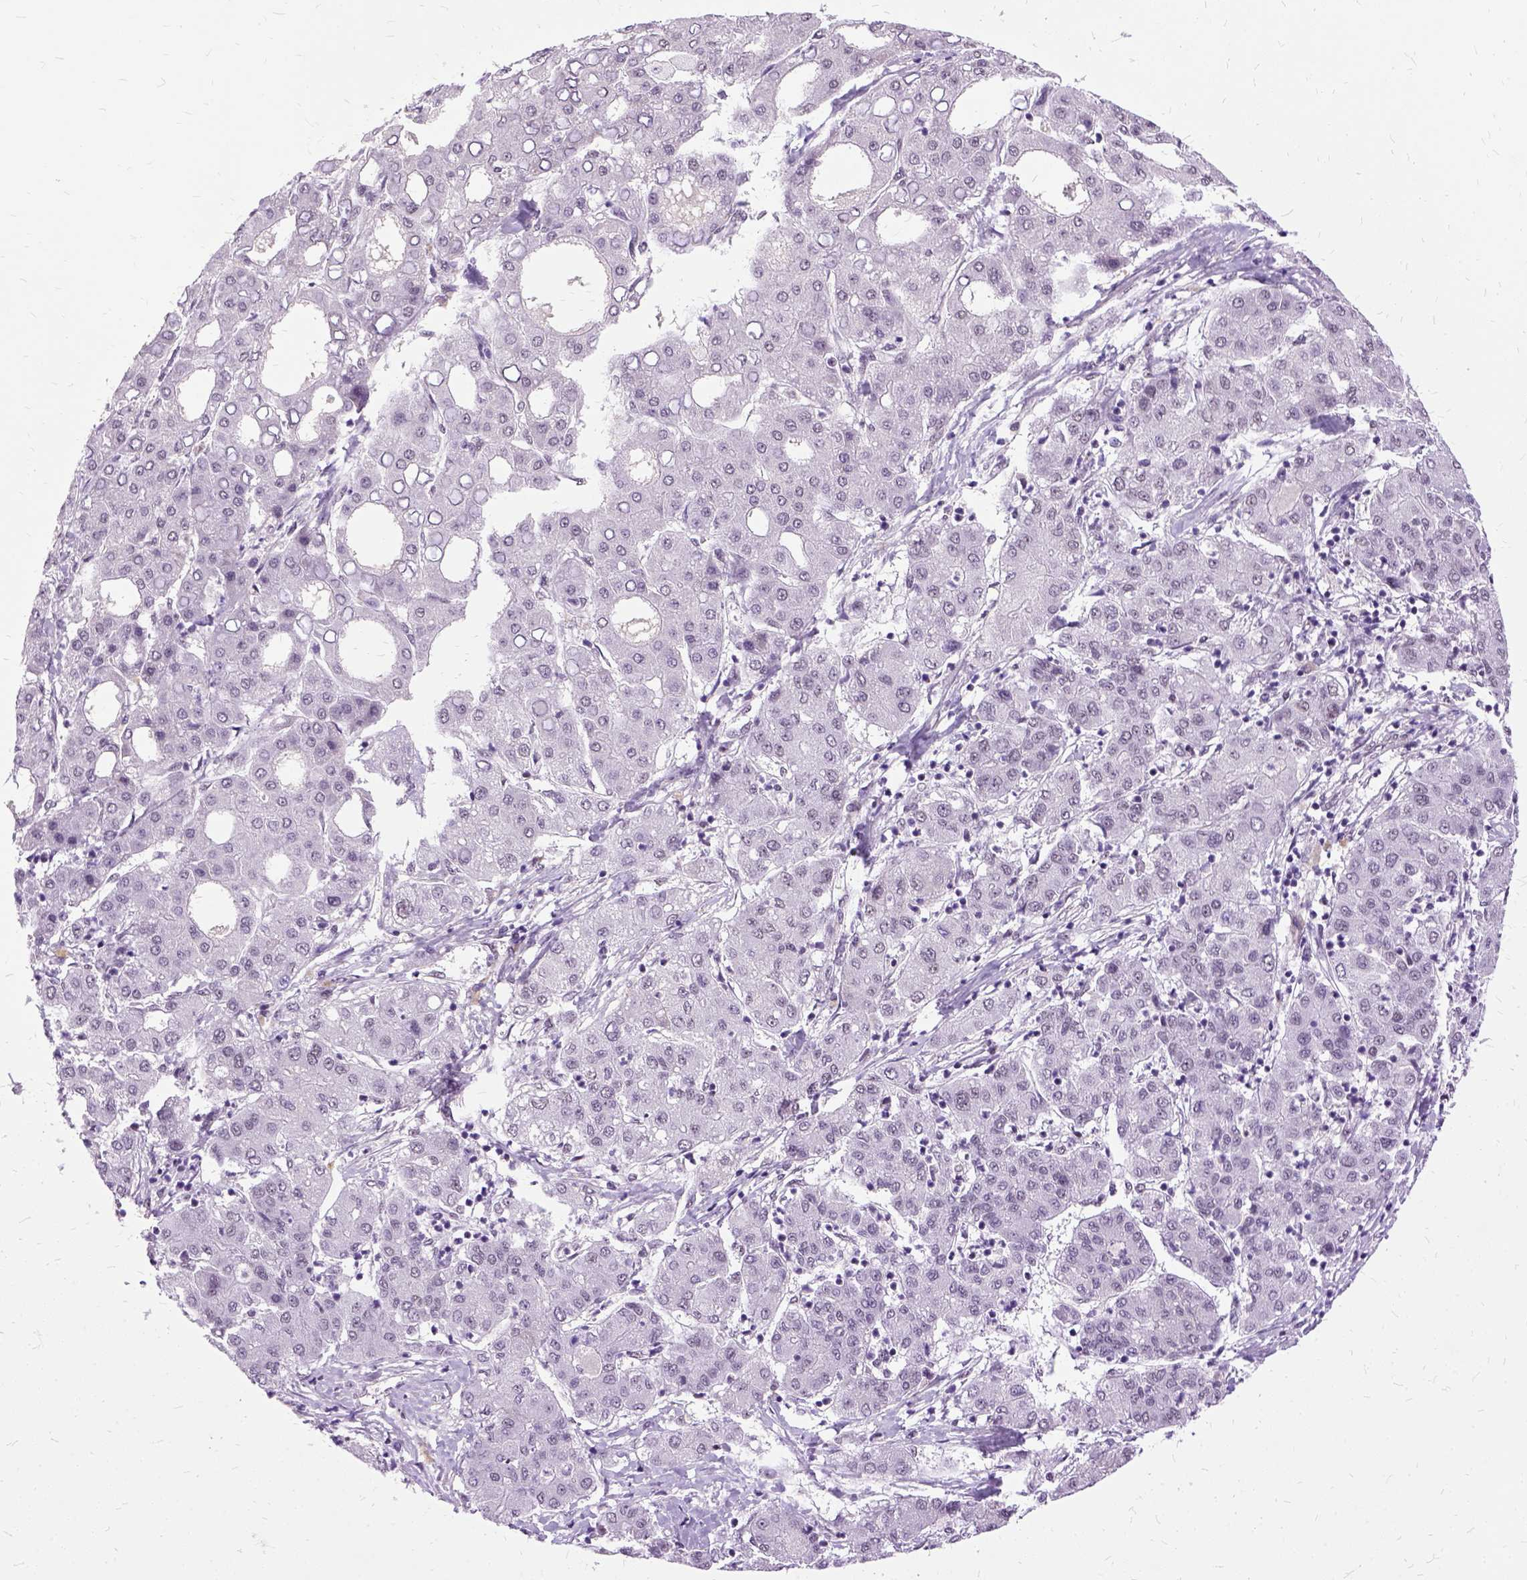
{"staining": {"intensity": "negative", "quantity": "none", "location": "none"}, "tissue": "liver cancer", "cell_type": "Tumor cells", "image_type": "cancer", "snomed": [{"axis": "morphology", "description": "Carcinoma, Hepatocellular, NOS"}, {"axis": "topography", "description": "Liver"}], "caption": "Immunohistochemical staining of hepatocellular carcinoma (liver) shows no significant positivity in tumor cells.", "gene": "SETD1A", "patient": {"sex": "male", "age": 65}}